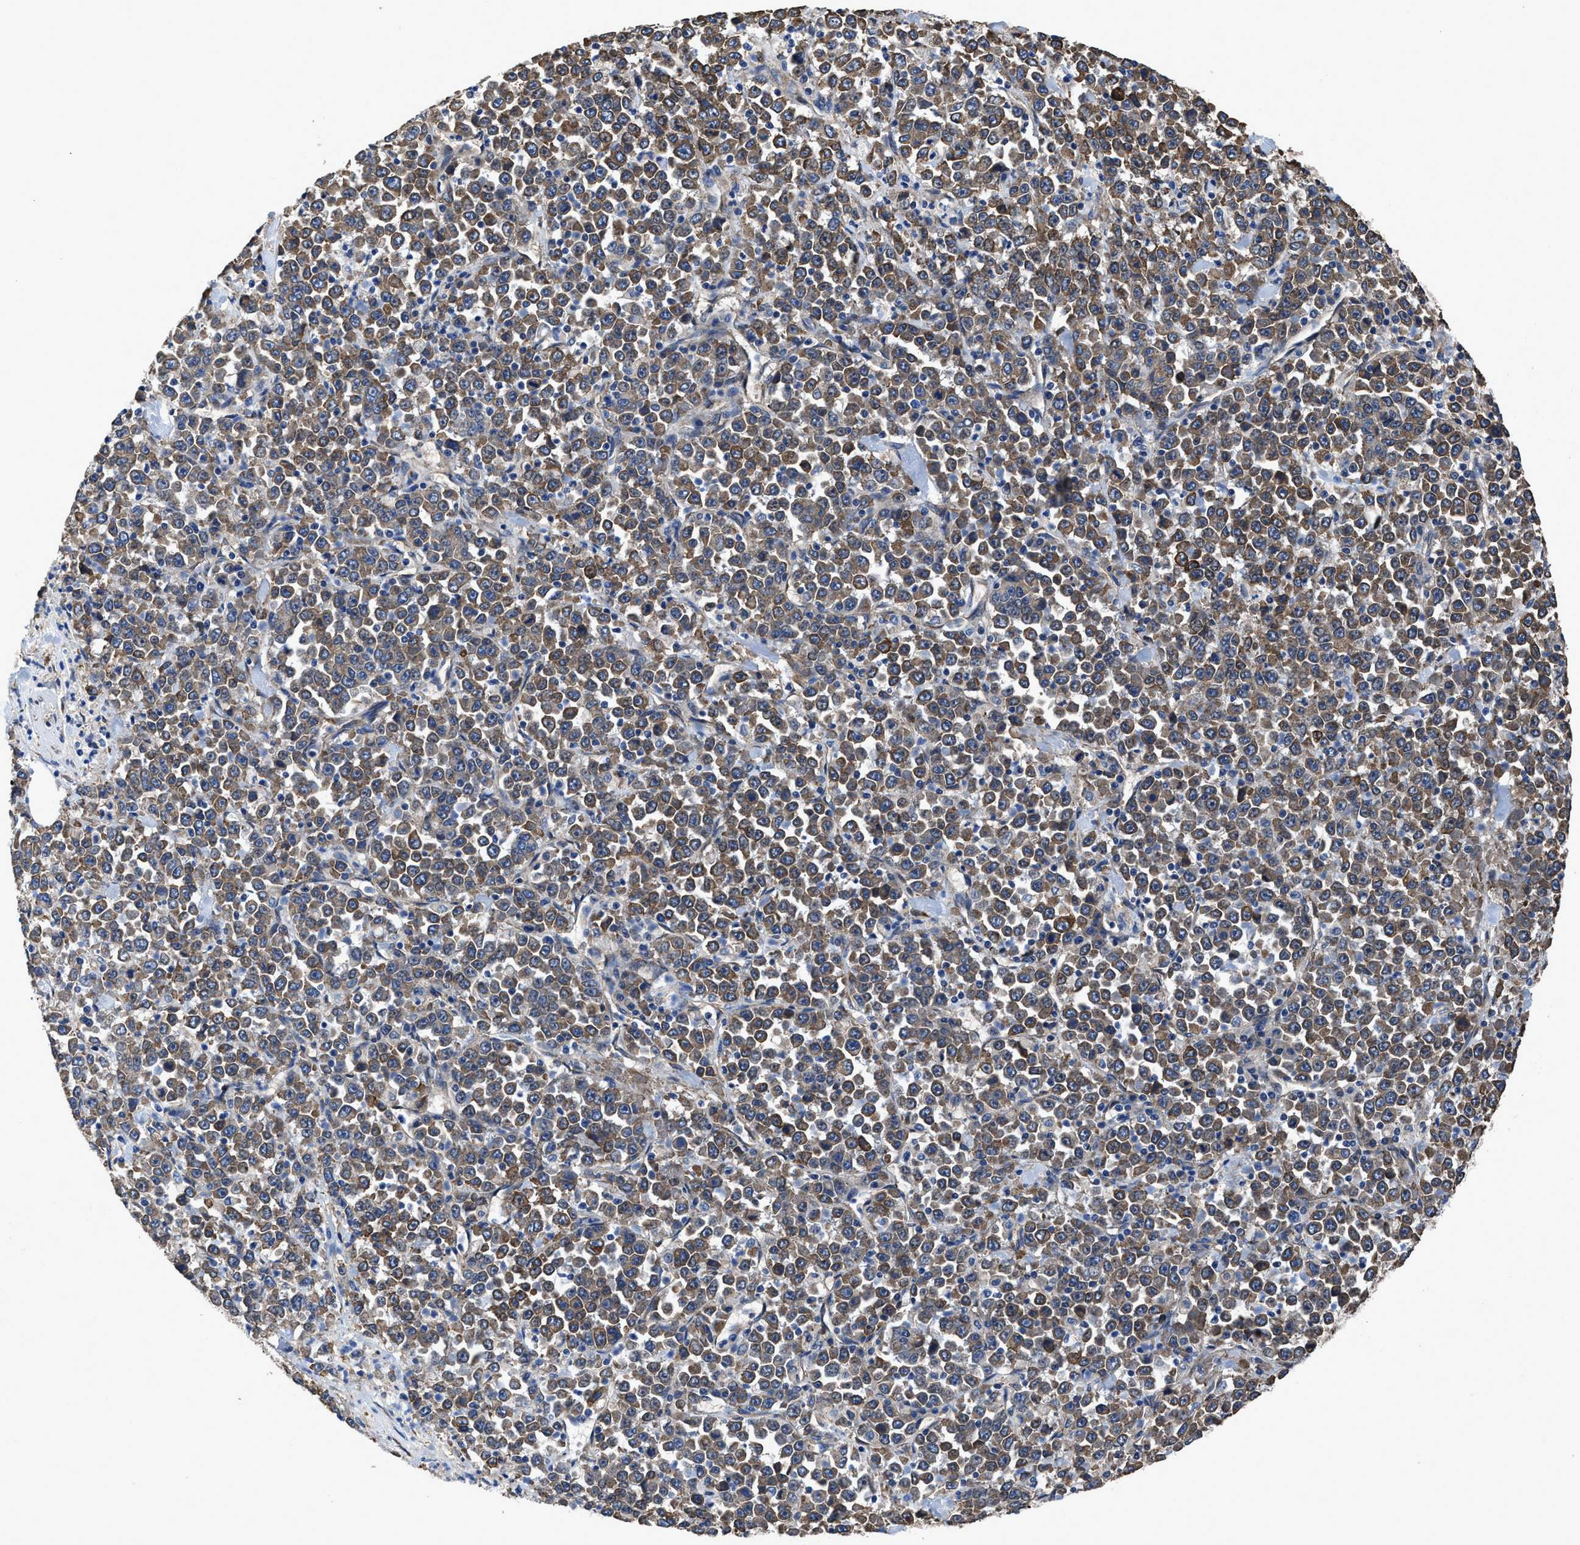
{"staining": {"intensity": "moderate", "quantity": ">75%", "location": "cytoplasmic/membranous"}, "tissue": "stomach cancer", "cell_type": "Tumor cells", "image_type": "cancer", "snomed": [{"axis": "morphology", "description": "Normal tissue, NOS"}, {"axis": "morphology", "description": "Adenocarcinoma, NOS"}, {"axis": "topography", "description": "Stomach, upper"}, {"axis": "topography", "description": "Stomach"}], "caption": "Immunohistochemistry (IHC) histopathology image of stomach cancer stained for a protein (brown), which shows medium levels of moderate cytoplasmic/membranous expression in approximately >75% of tumor cells.", "gene": "IDNK", "patient": {"sex": "male", "age": 59}}